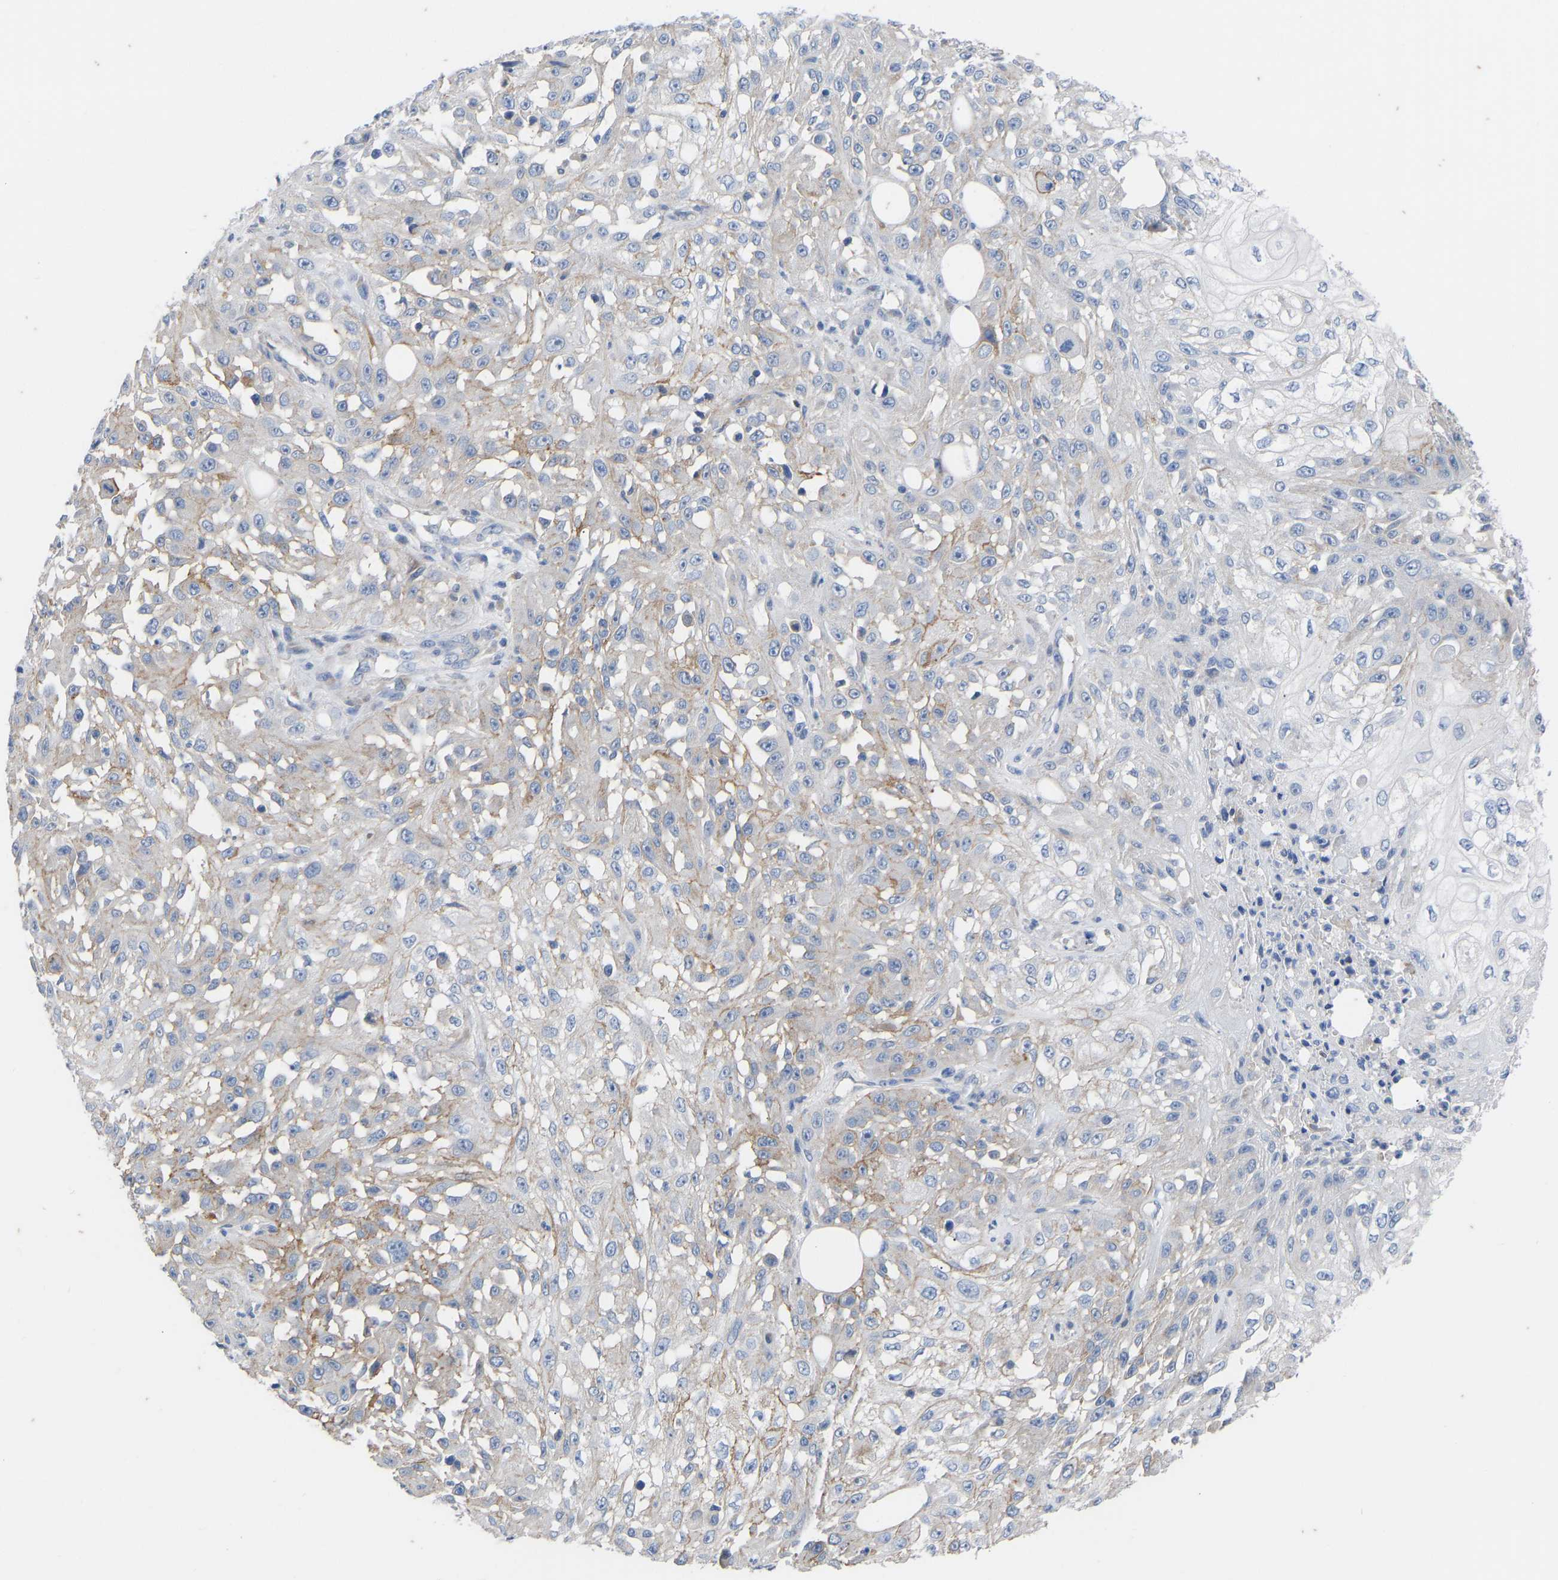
{"staining": {"intensity": "moderate", "quantity": "<25%", "location": "cytoplasmic/membranous"}, "tissue": "skin cancer", "cell_type": "Tumor cells", "image_type": "cancer", "snomed": [{"axis": "morphology", "description": "Squamous cell carcinoma, NOS"}, {"axis": "morphology", "description": "Squamous cell carcinoma, metastatic, NOS"}, {"axis": "topography", "description": "Skin"}, {"axis": "topography", "description": "Lymph node"}], "caption": "Moderate cytoplasmic/membranous staining is seen in approximately <25% of tumor cells in metastatic squamous cell carcinoma (skin).", "gene": "OLIG2", "patient": {"sex": "male", "age": 75}}